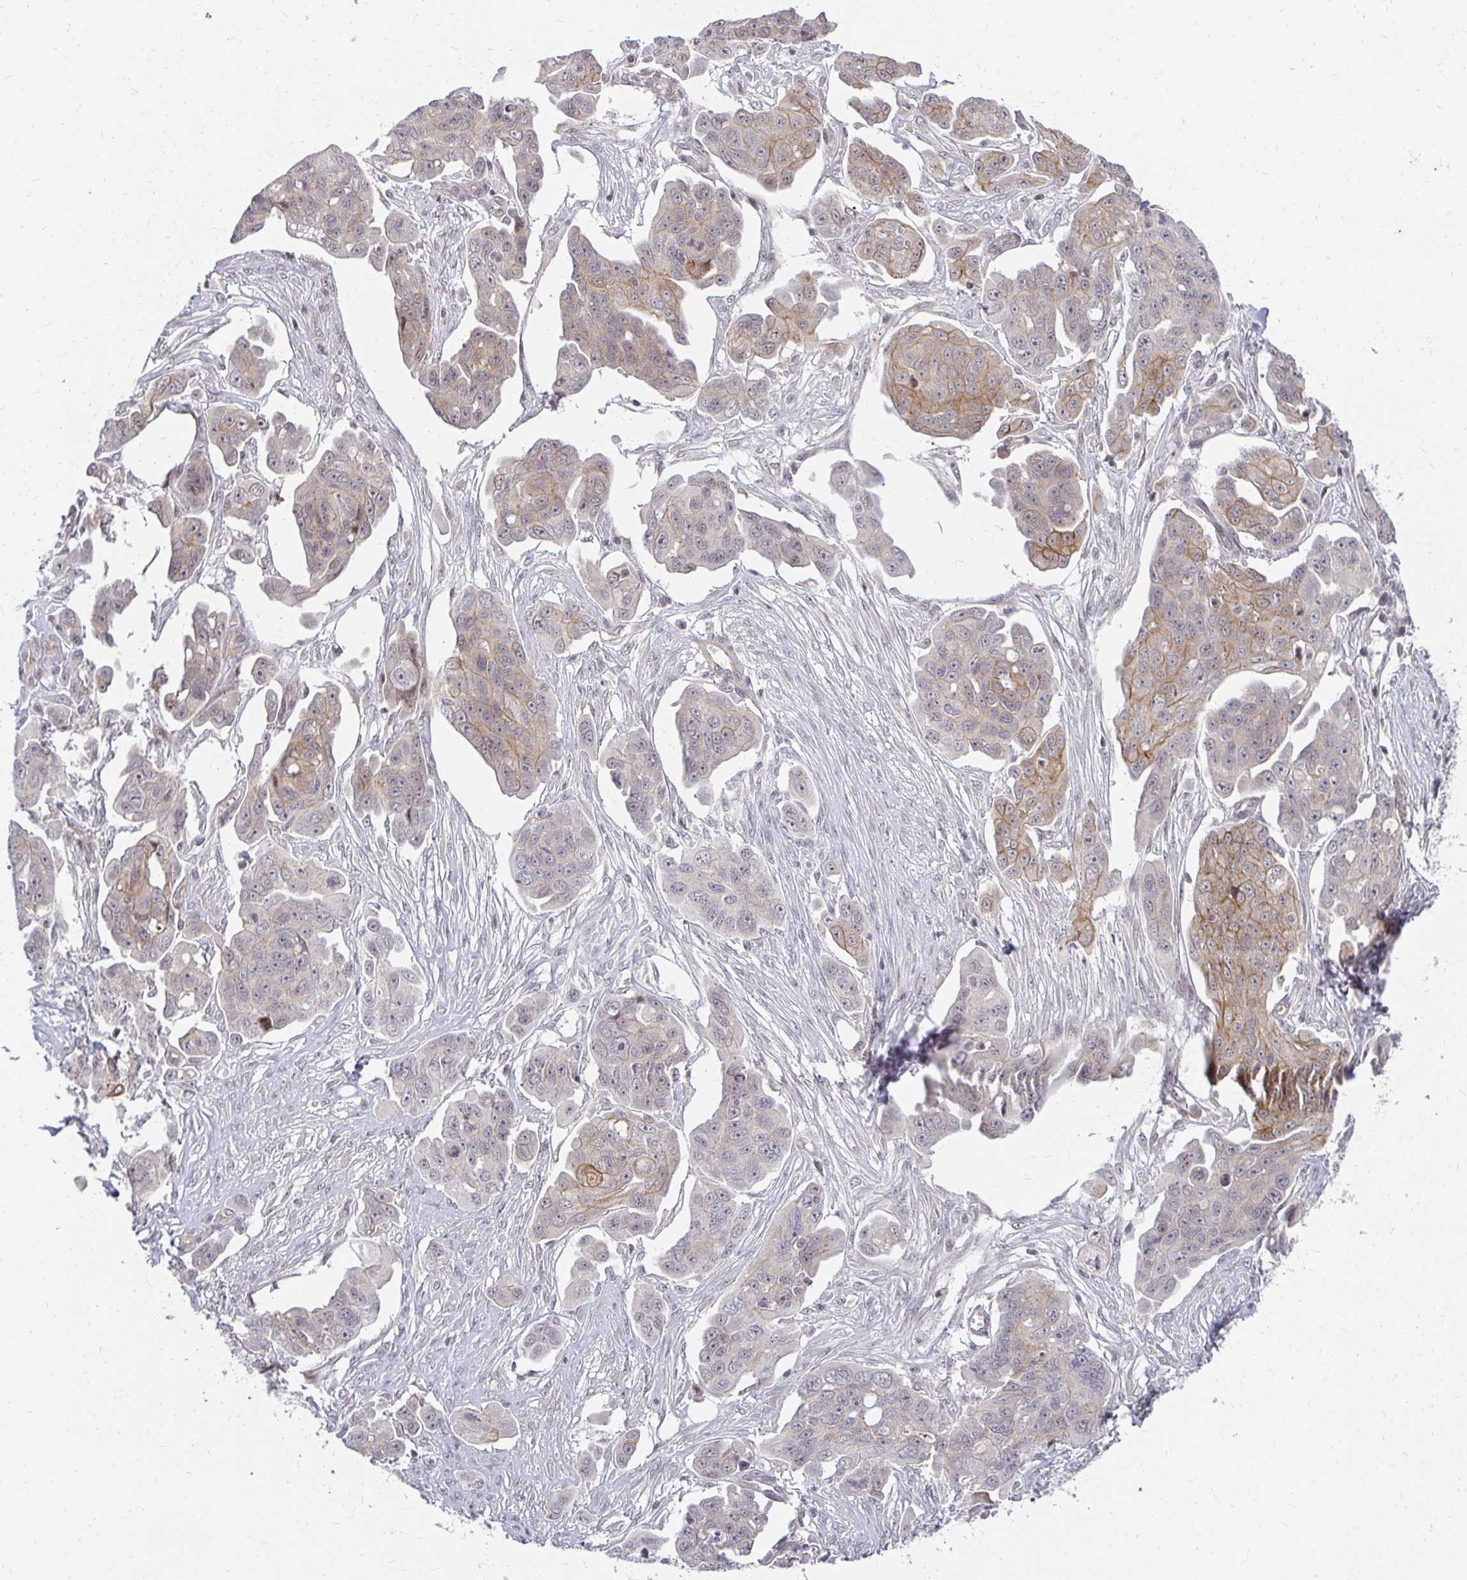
{"staining": {"intensity": "weak", "quantity": "25%-75%", "location": "cytoplasmic/membranous"}, "tissue": "ovarian cancer", "cell_type": "Tumor cells", "image_type": "cancer", "snomed": [{"axis": "morphology", "description": "Carcinoma, endometroid"}, {"axis": "topography", "description": "Ovary"}], "caption": "Tumor cells reveal low levels of weak cytoplasmic/membranous positivity in approximately 25%-75% of cells in human endometroid carcinoma (ovarian).", "gene": "ANK3", "patient": {"sex": "female", "age": 70}}